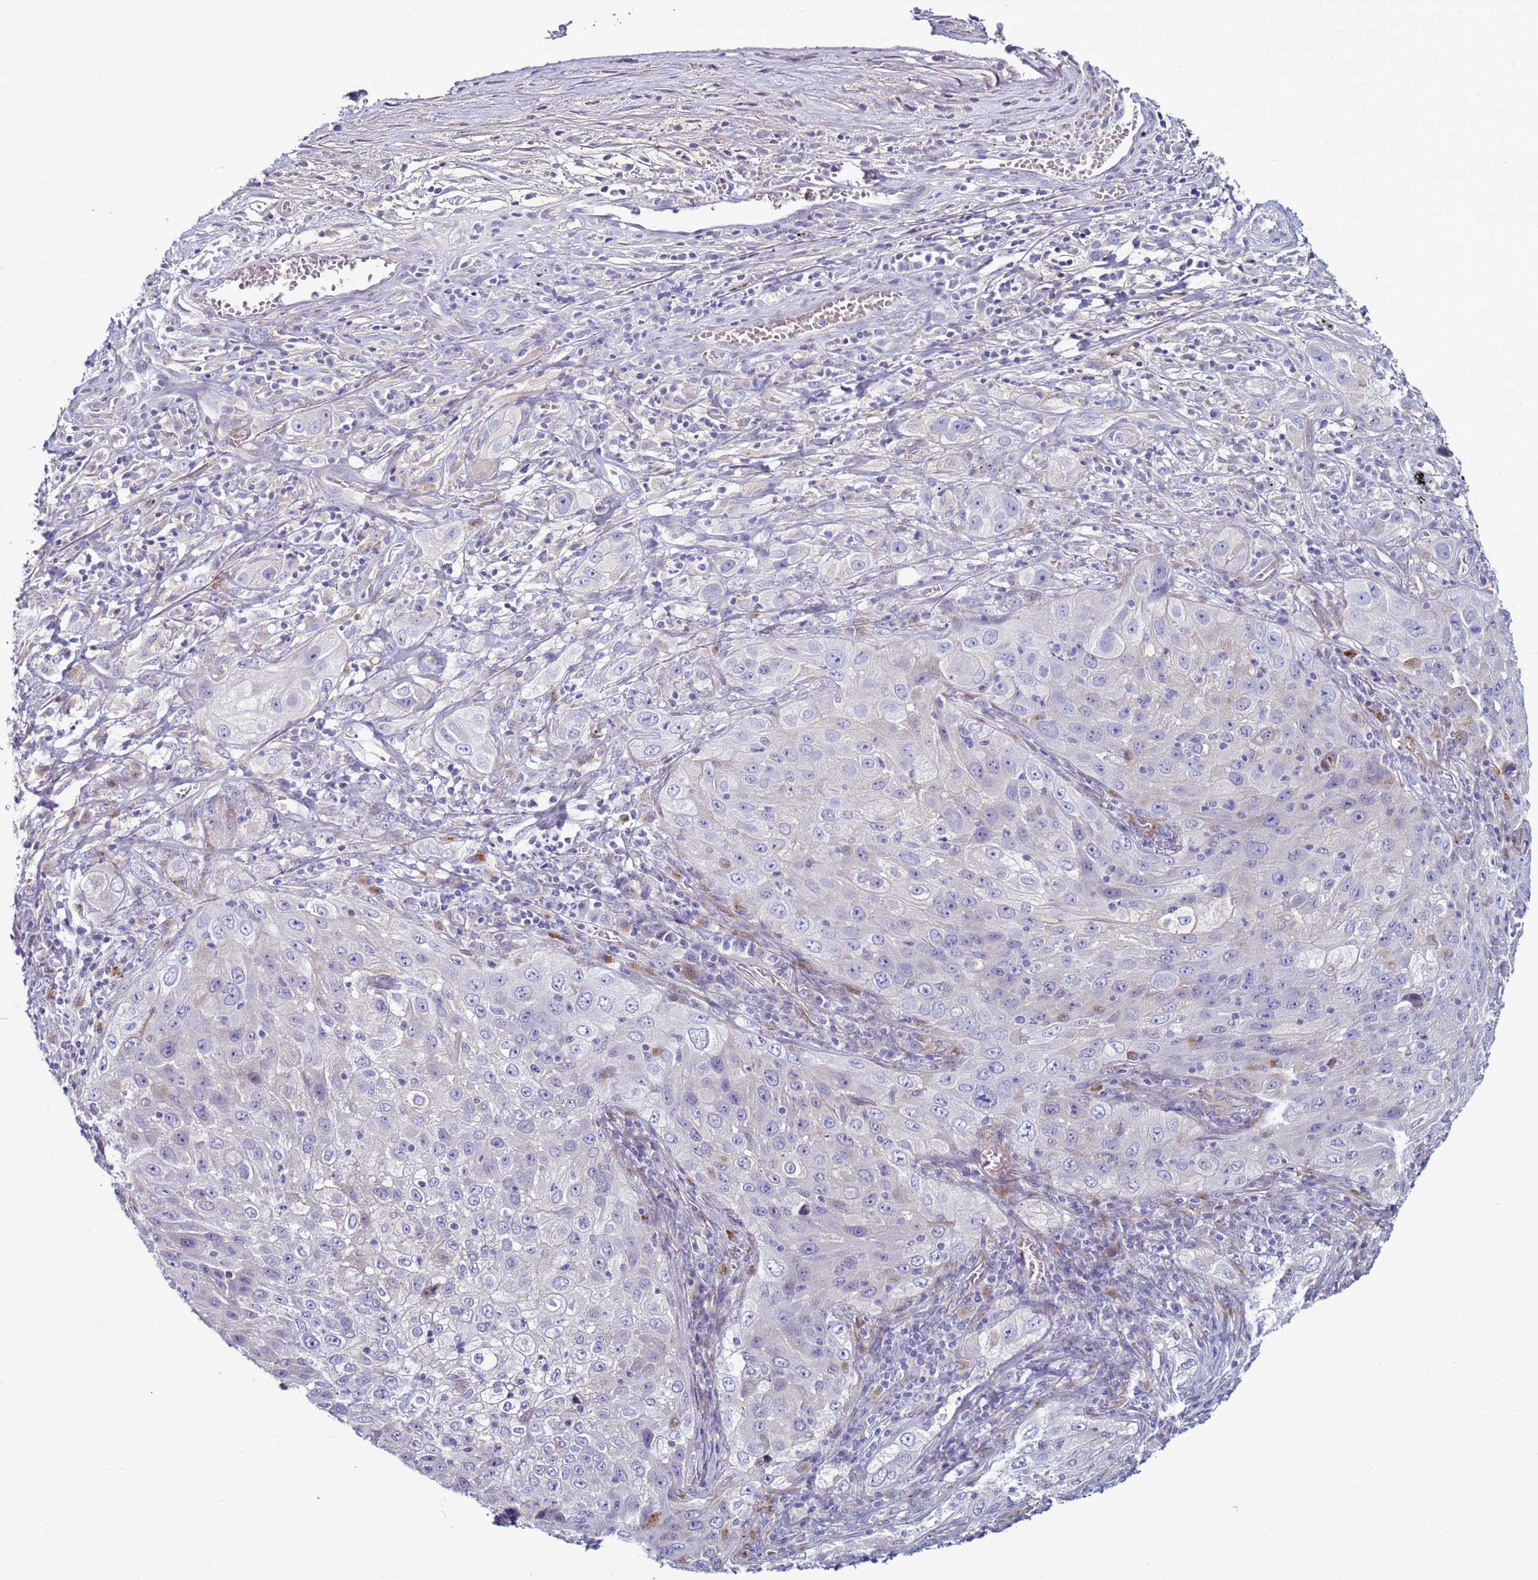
{"staining": {"intensity": "negative", "quantity": "none", "location": "none"}, "tissue": "lung cancer", "cell_type": "Tumor cells", "image_type": "cancer", "snomed": [{"axis": "morphology", "description": "Squamous cell carcinoma, NOS"}, {"axis": "topography", "description": "Lung"}], "caption": "Immunohistochemistry micrograph of neoplastic tissue: lung squamous cell carcinoma stained with DAB (3,3'-diaminobenzidine) displays no significant protein expression in tumor cells.", "gene": "NAT2", "patient": {"sex": "female", "age": 69}}